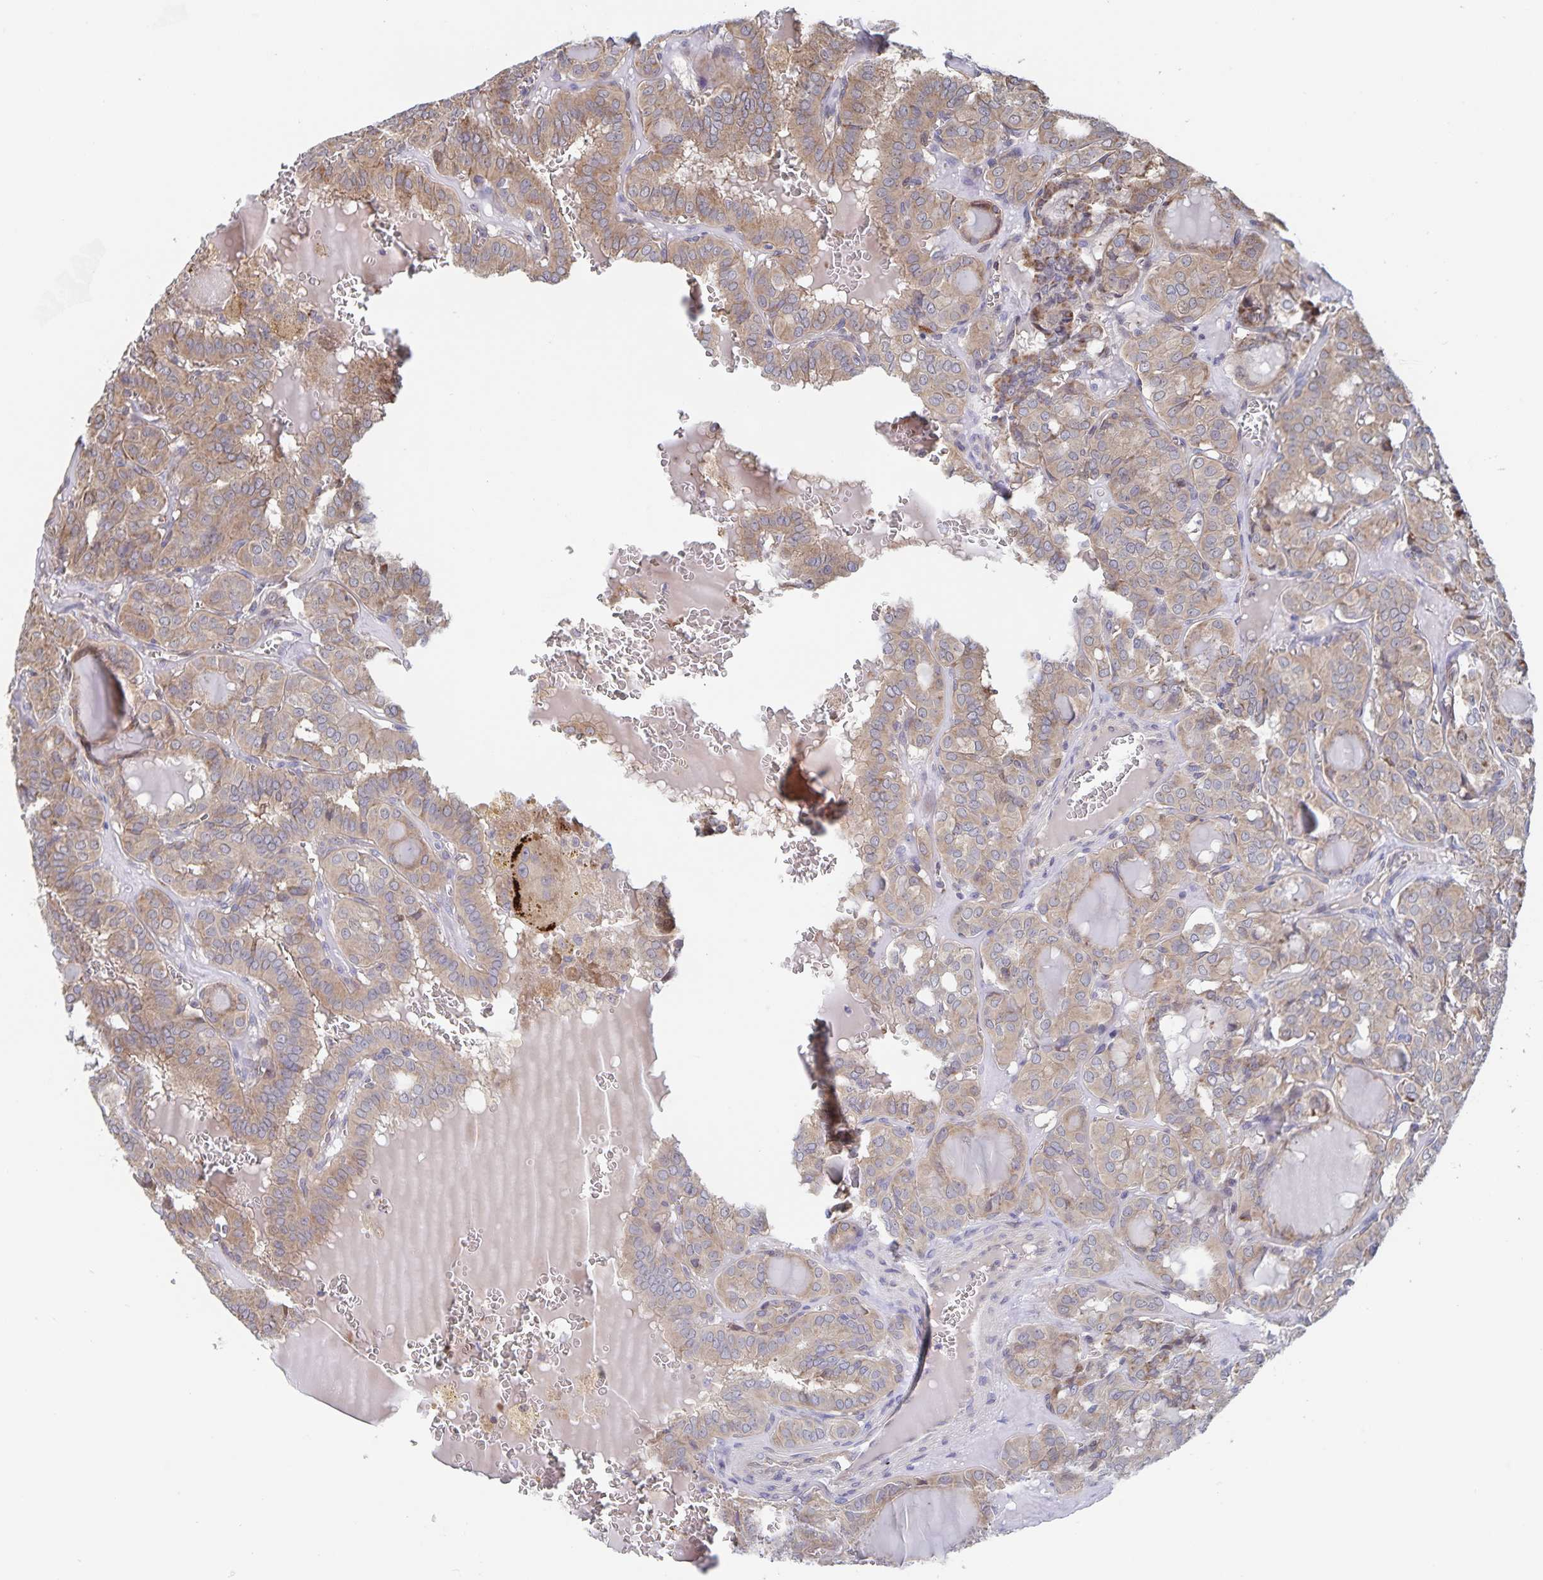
{"staining": {"intensity": "weak", "quantity": ">75%", "location": "cytoplasmic/membranous"}, "tissue": "thyroid cancer", "cell_type": "Tumor cells", "image_type": "cancer", "snomed": [{"axis": "morphology", "description": "Papillary adenocarcinoma, NOS"}, {"axis": "topography", "description": "Thyroid gland"}], "caption": "Protein expression analysis of thyroid cancer reveals weak cytoplasmic/membranous expression in approximately >75% of tumor cells. (brown staining indicates protein expression, while blue staining denotes nuclei).", "gene": "ACACA", "patient": {"sex": "female", "age": 41}}